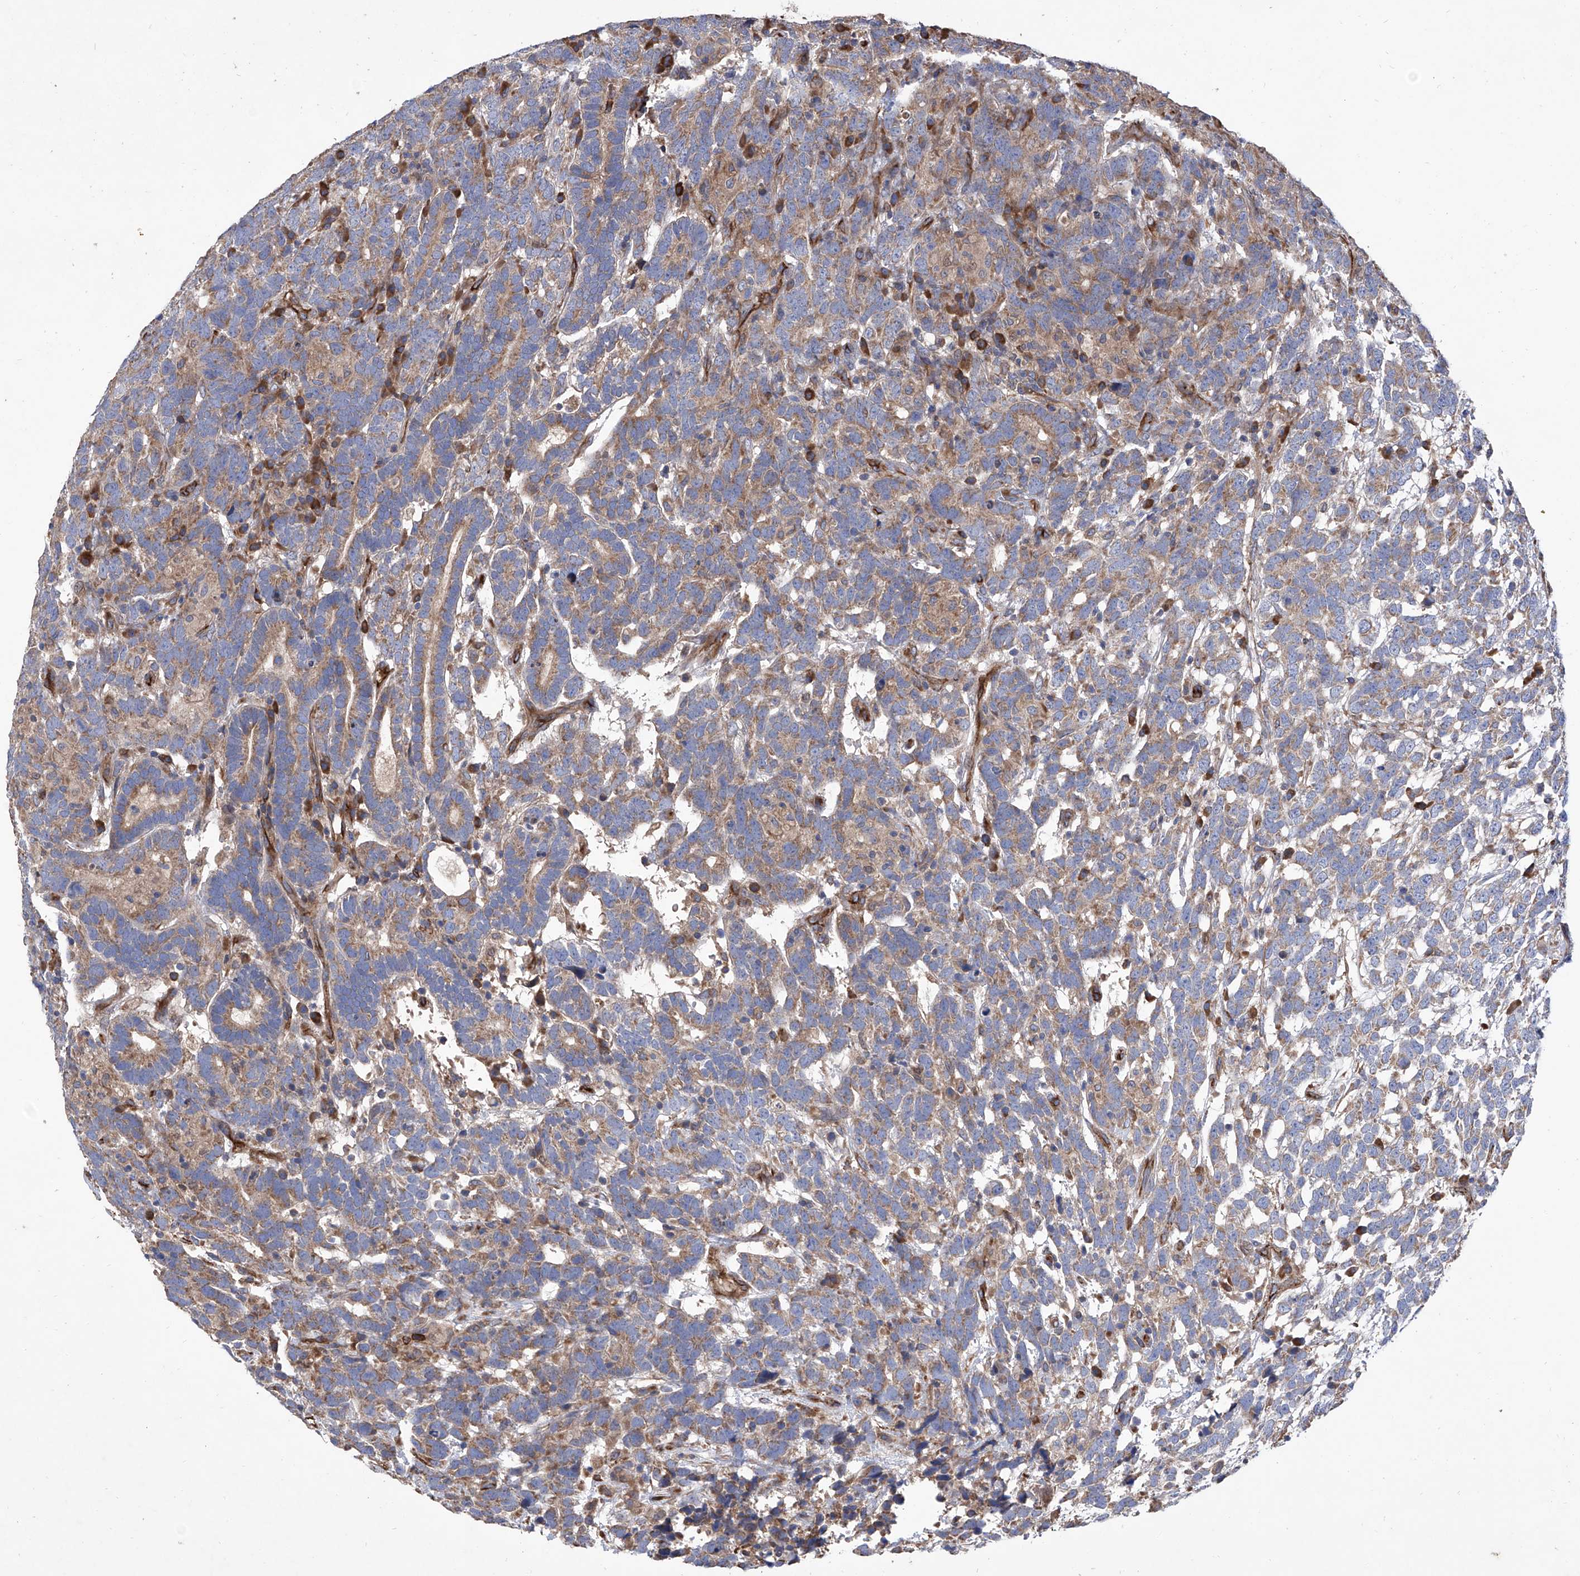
{"staining": {"intensity": "moderate", "quantity": ">75%", "location": "cytoplasmic/membranous"}, "tissue": "testis cancer", "cell_type": "Tumor cells", "image_type": "cancer", "snomed": [{"axis": "morphology", "description": "Carcinoma, Embryonal, NOS"}, {"axis": "topography", "description": "Testis"}], "caption": "Immunohistochemical staining of testis cancer displays moderate cytoplasmic/membranous protein staining in about >75% of tumor cells.", "gene": "INPP5B", "patient": {"sex": "male", "age": 26}}